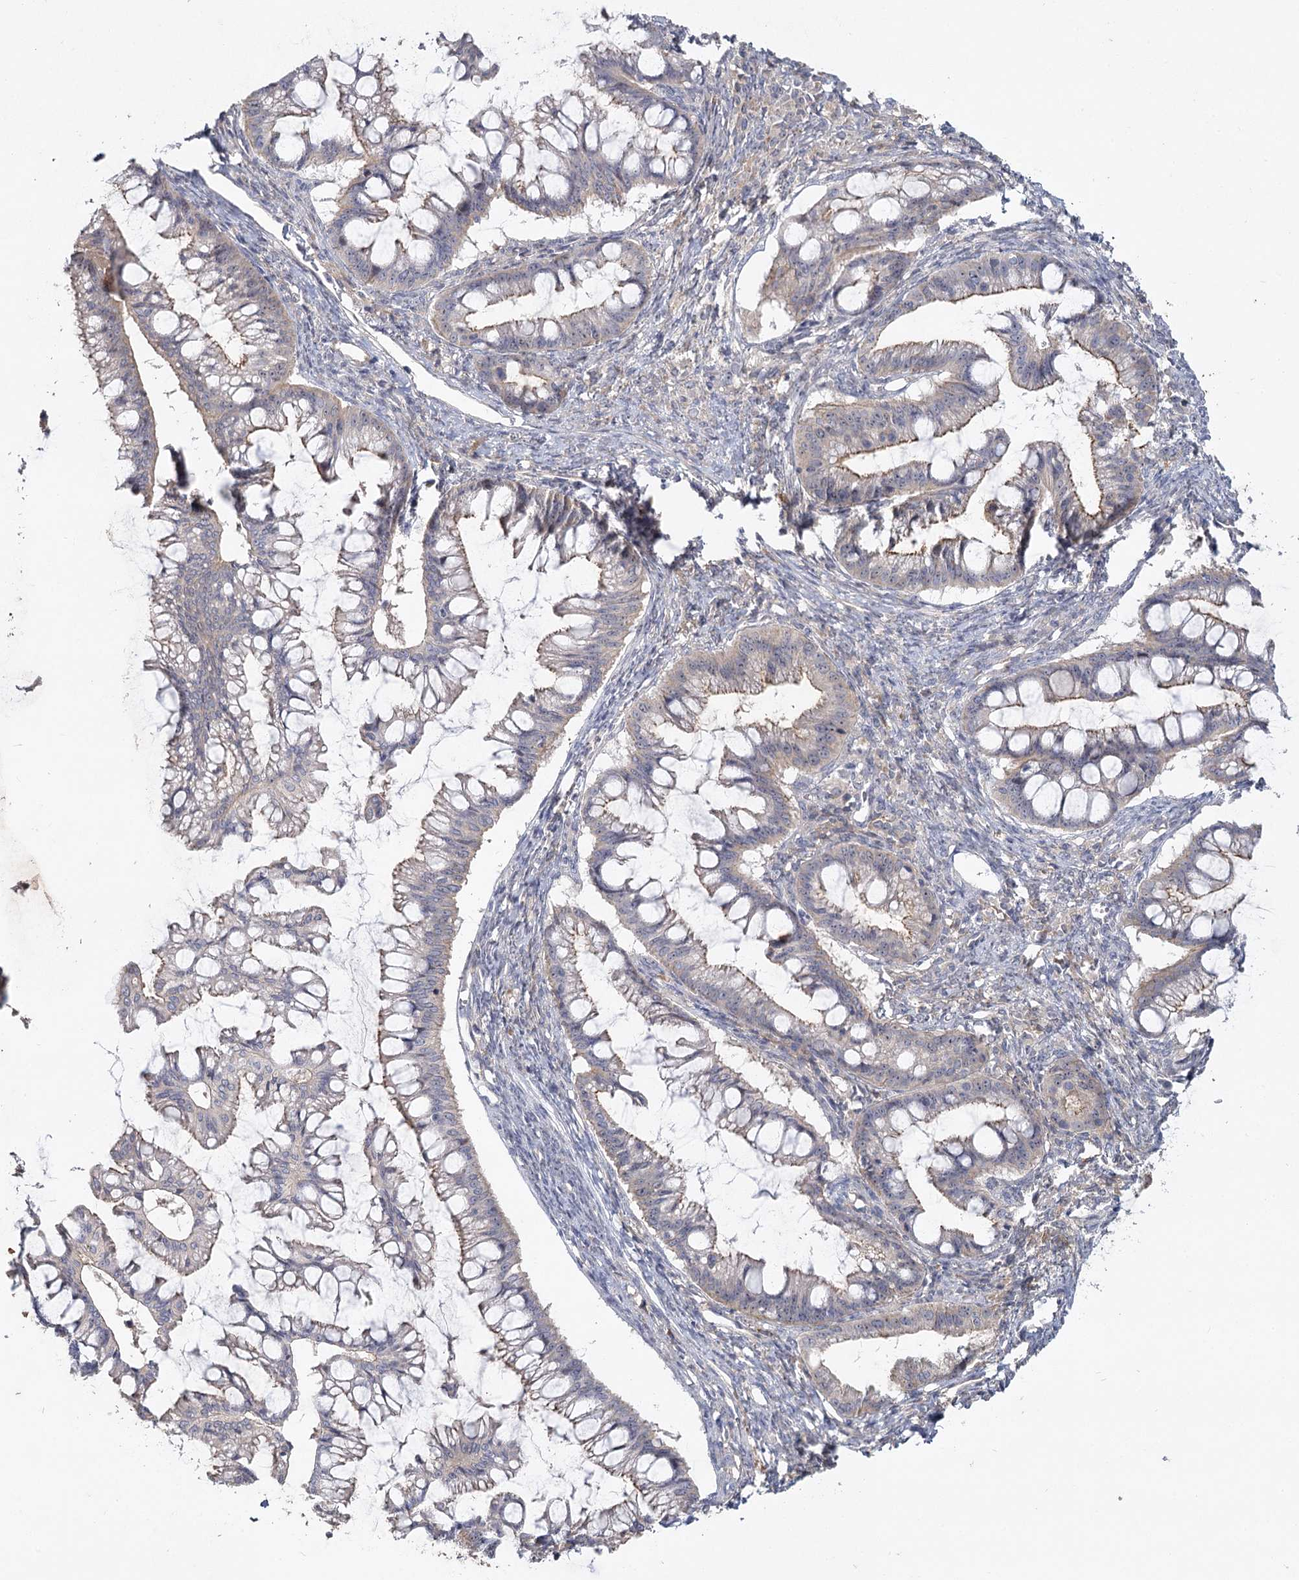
{"staining": {"intensity": "weak", "quantity": "25%-75%", "location": "cytoplasmic/membranous"}, "tissue": "ovarian cancer", "cell_type": "Tumor cells", "image_type": "cancer", "snomed": [{"axis": "morphology", "description": "Cystadenocarcinoma, mucinous, NOS"}, {"axis": "topography", "description": "Ovary"}], "caption": "Immunohistochemistry (IHC) of mucinous cystadenocarcinoma (ovarian) displays low levels of weak cytoplasmic/membranous positivity in approximately 25%-75% of tumor cells.", "gene": "ANGPTL5", "patient": {"sex": "female", "age": 73}}